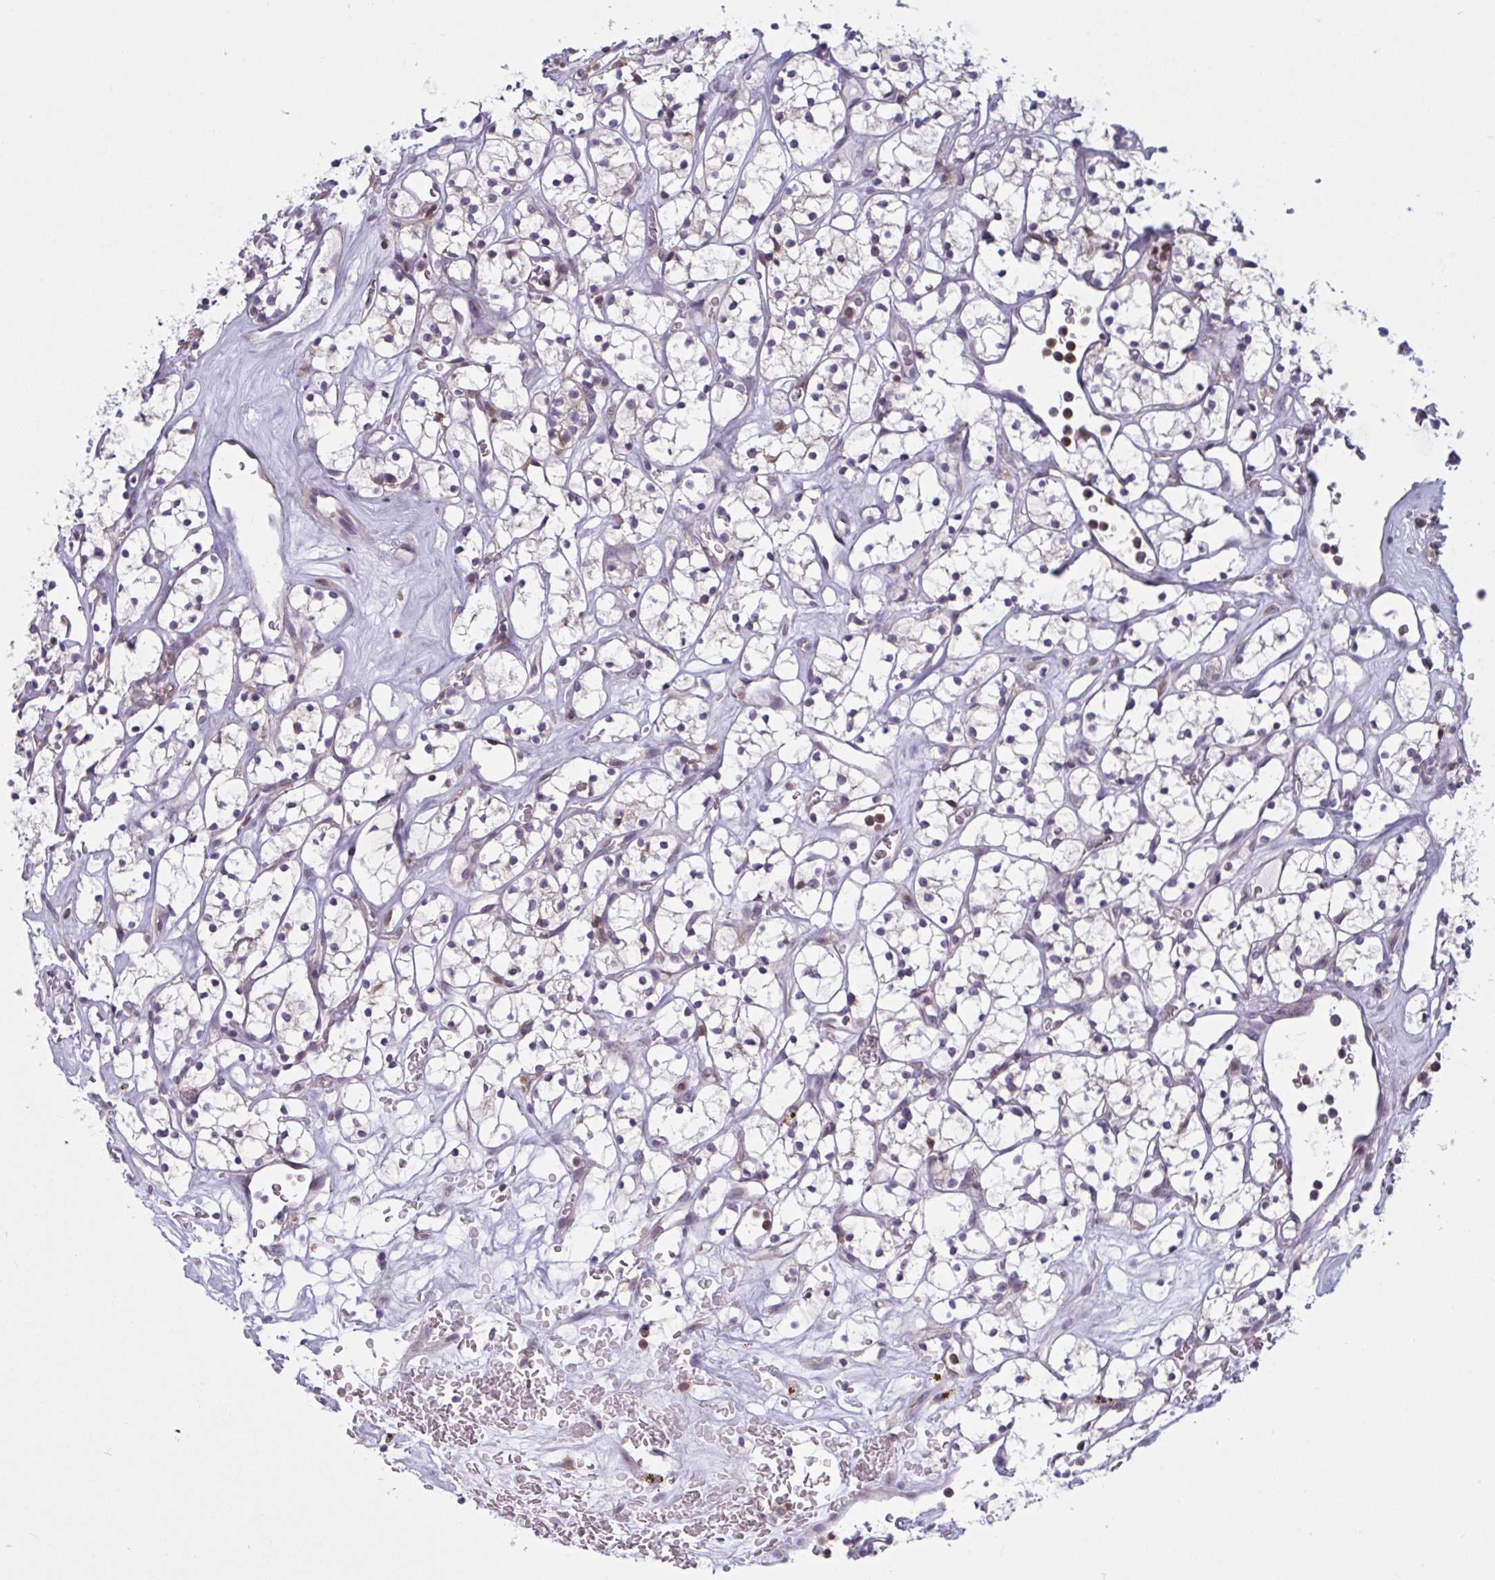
{"staining": {"intensity": "negative", "quantity": "none", "location": "none"}, "tissue": "renal cancer", "cell_type": "Tumor cells", "image_type": "cancer", "snomed": [{"axis": "morphology", "description": "Adenocarcinoma, NOS"}, {"axis": "topography", "description": "Kidney"}], "caption": "This is an immunohistochemistry image of renal adenocarcinoma. There is no staining in tumor cells.", "gene": "TANK", "patient": {"sex": "female", "age": 64}}